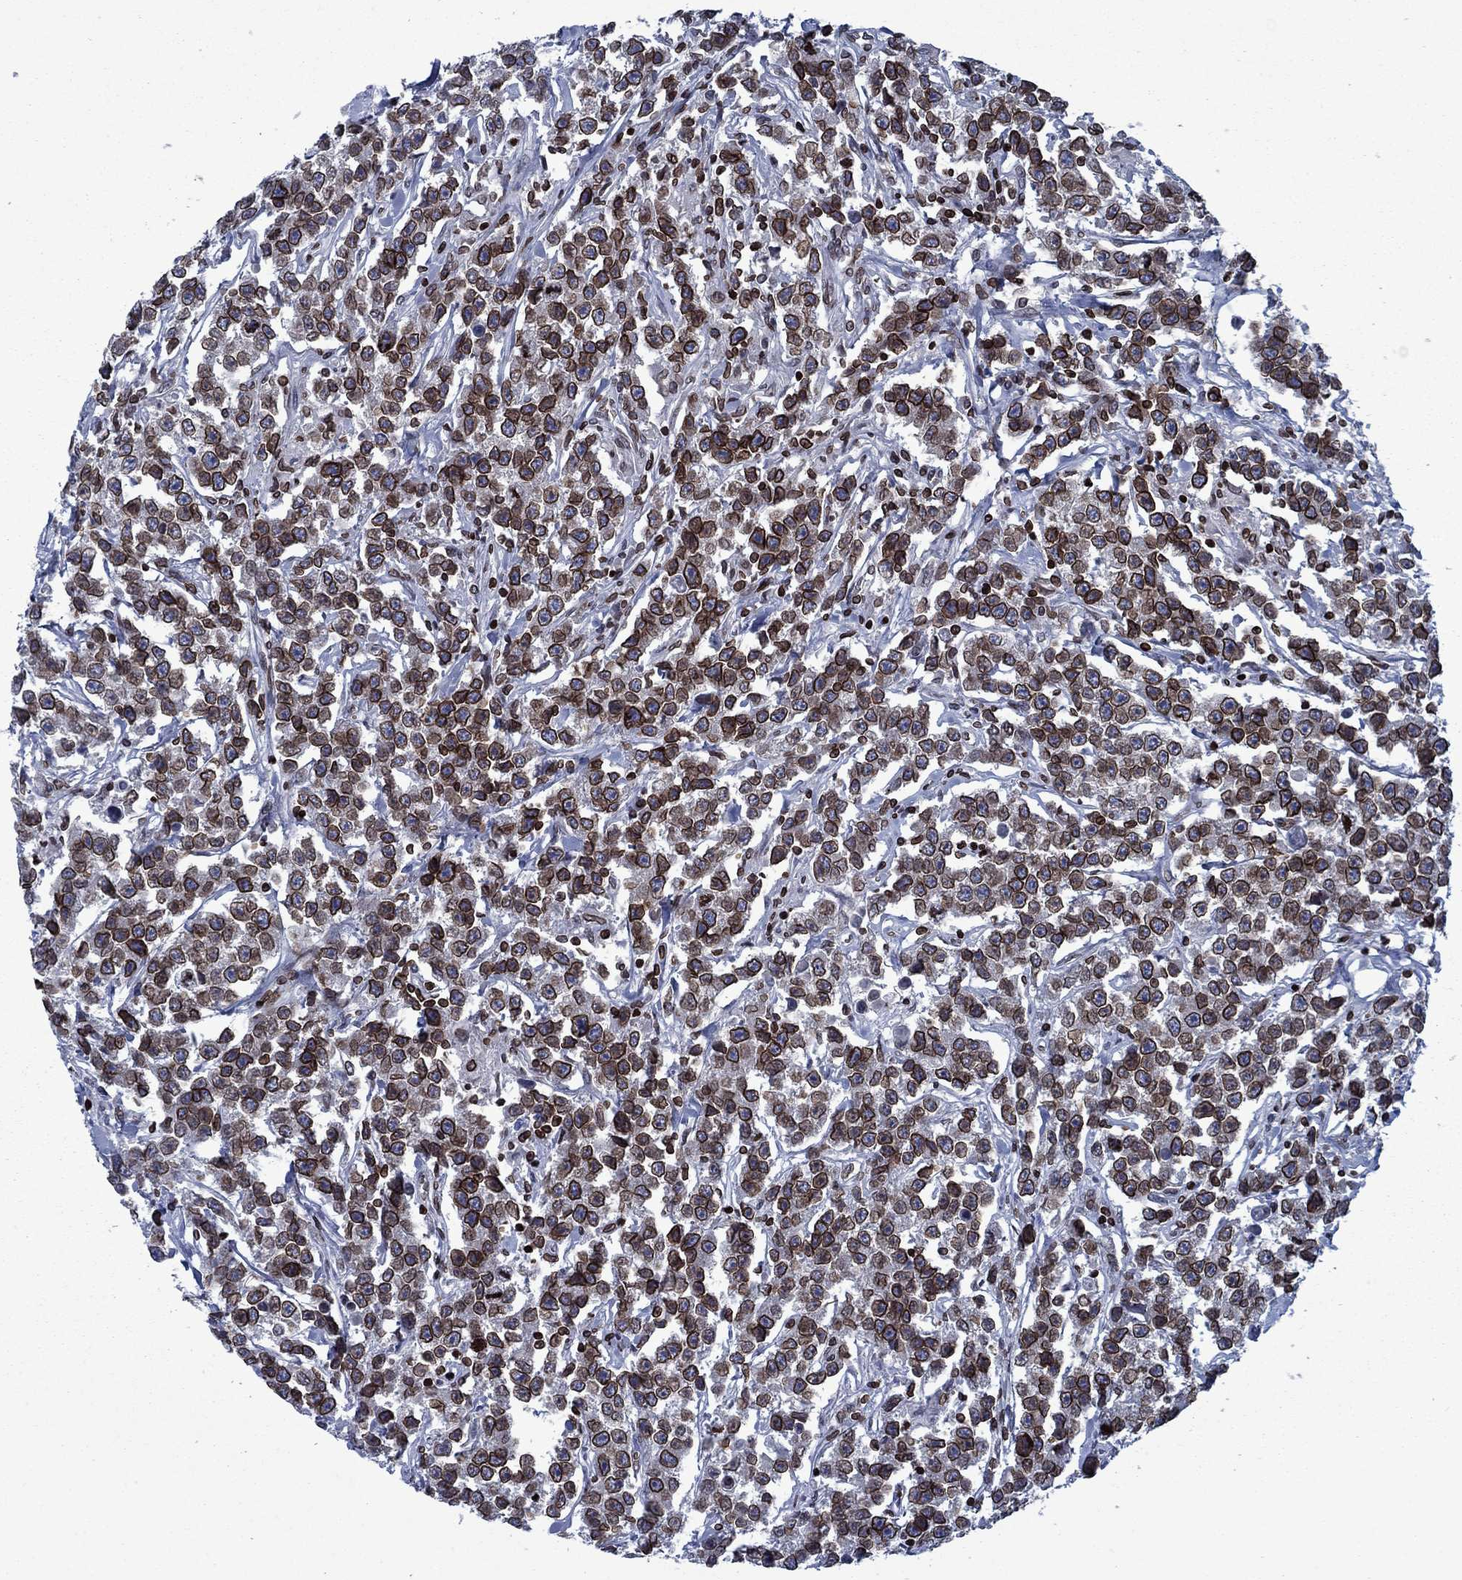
{"staining": {"intensity": "strong", "quantity": "25%-75%", "location": "cytoplasmic/membranous,nuclear"}, "tissue": "testis cancer", "cell_type": "Tumor cells", "image_type": "cancer", "snomed": [{"axis": "morphology", "description": "Seminoma, NOS"}, {"axis": "topography", "description": "Testis"}], "caption": "A histopathology image showing strong cytoplasmic/membranous and nuclear staining in approximately 25%-75% of tumor cells in testis cancer (seminoma), as visualized by brown immunohistochemical staining.", "gene": "SLA", "patient": {"sex": "male", "age": 59}}